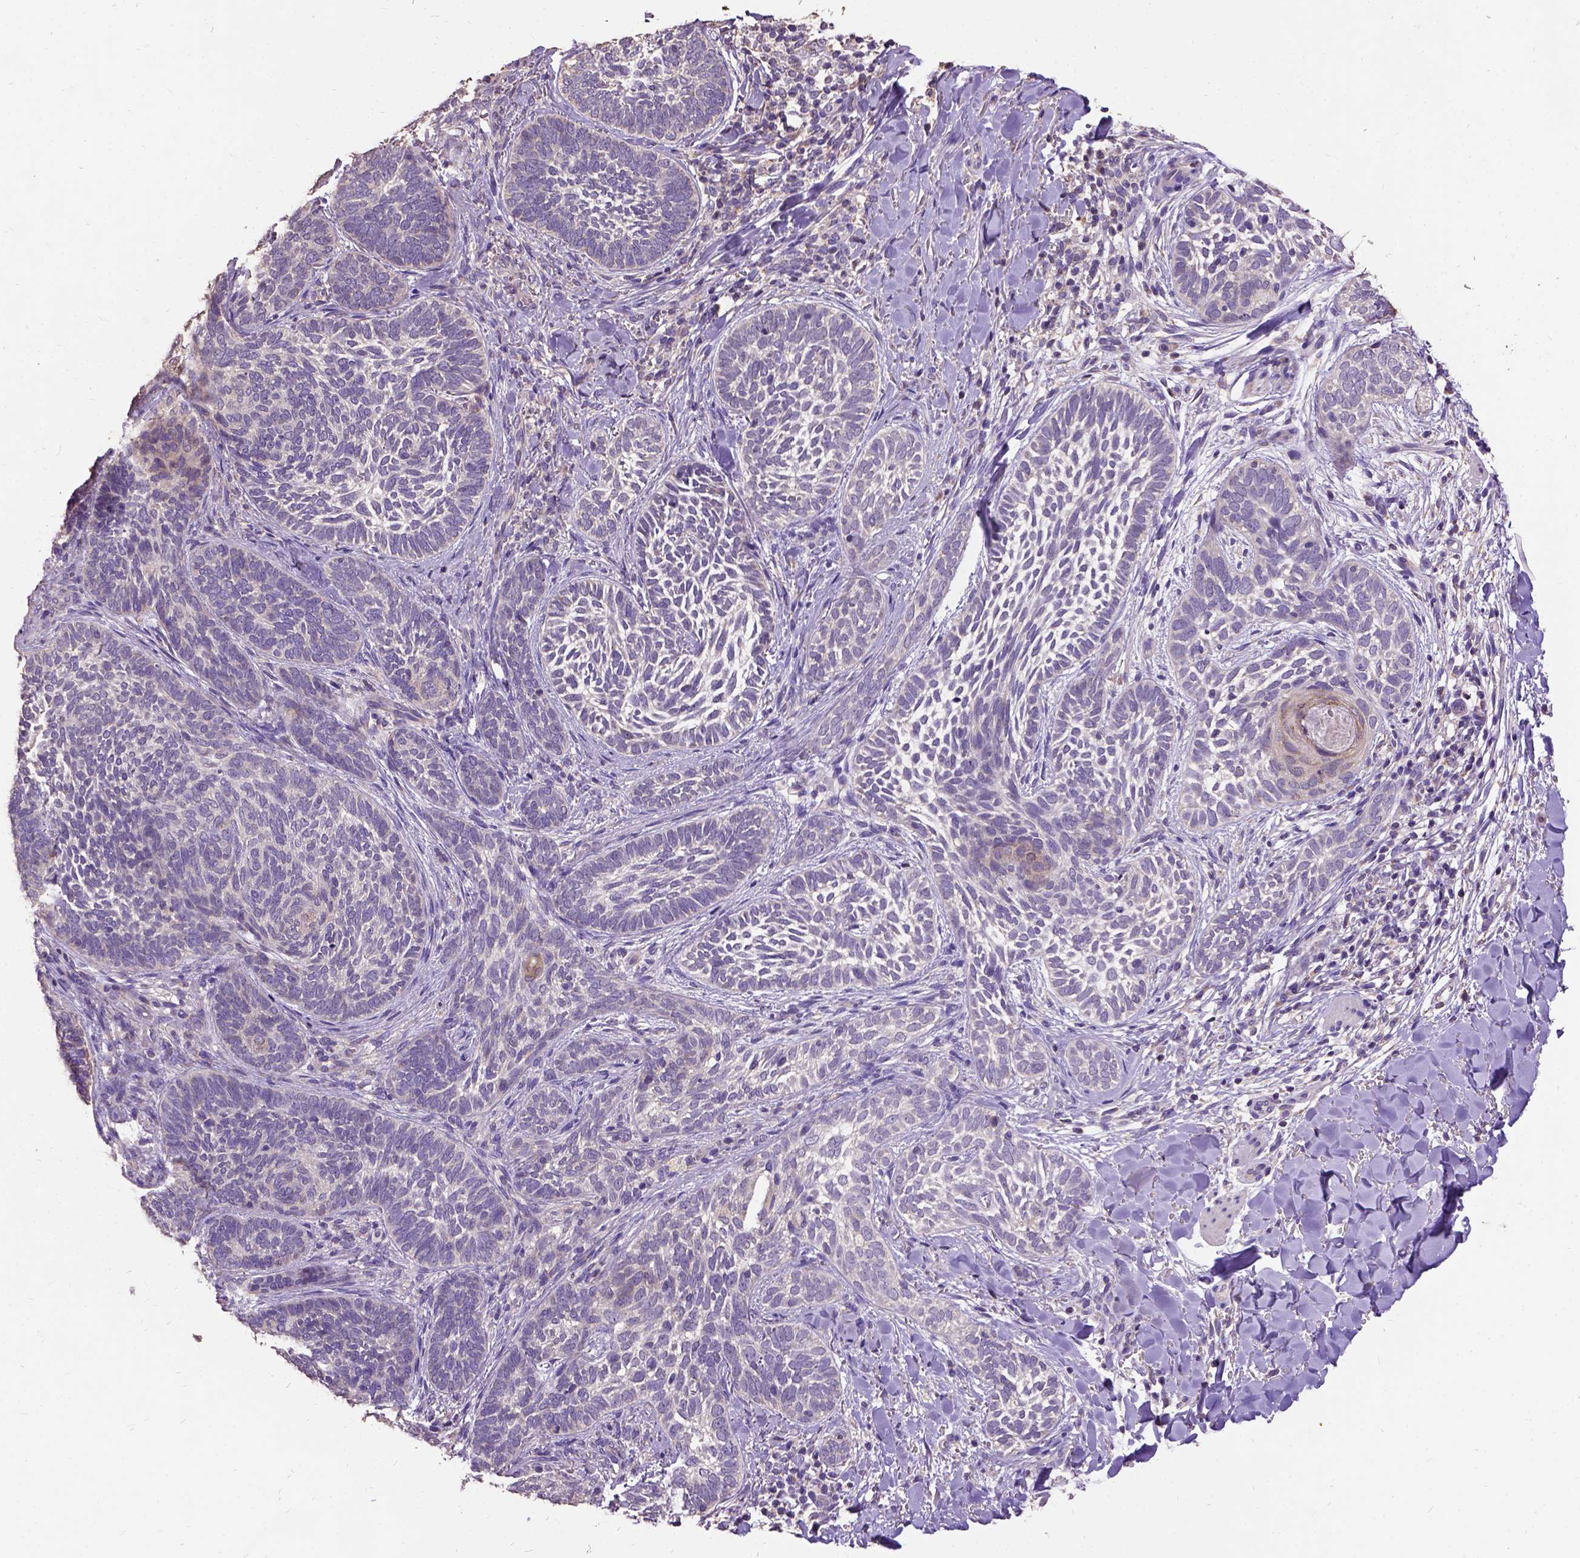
{"staining": {"intensity": "negative", "quantity": "none", "location": "none"}, "tissue": "skin cancer", "cell_type": "Tumor cells", "image_type": "cancer", "snomed": [{"axis": "morphology", "description": "Normal tissue, NOS"}, {"axis": "morphology", "description": "Basal cell carcinoma"}, {"axis": "topography", "description": "Skin"}], "caption": "The histopathology image demonstrates no staining of tumor cells in skin cancer.", "gene": "DQX1", "patient": {"sex": "male", "age": 46}}